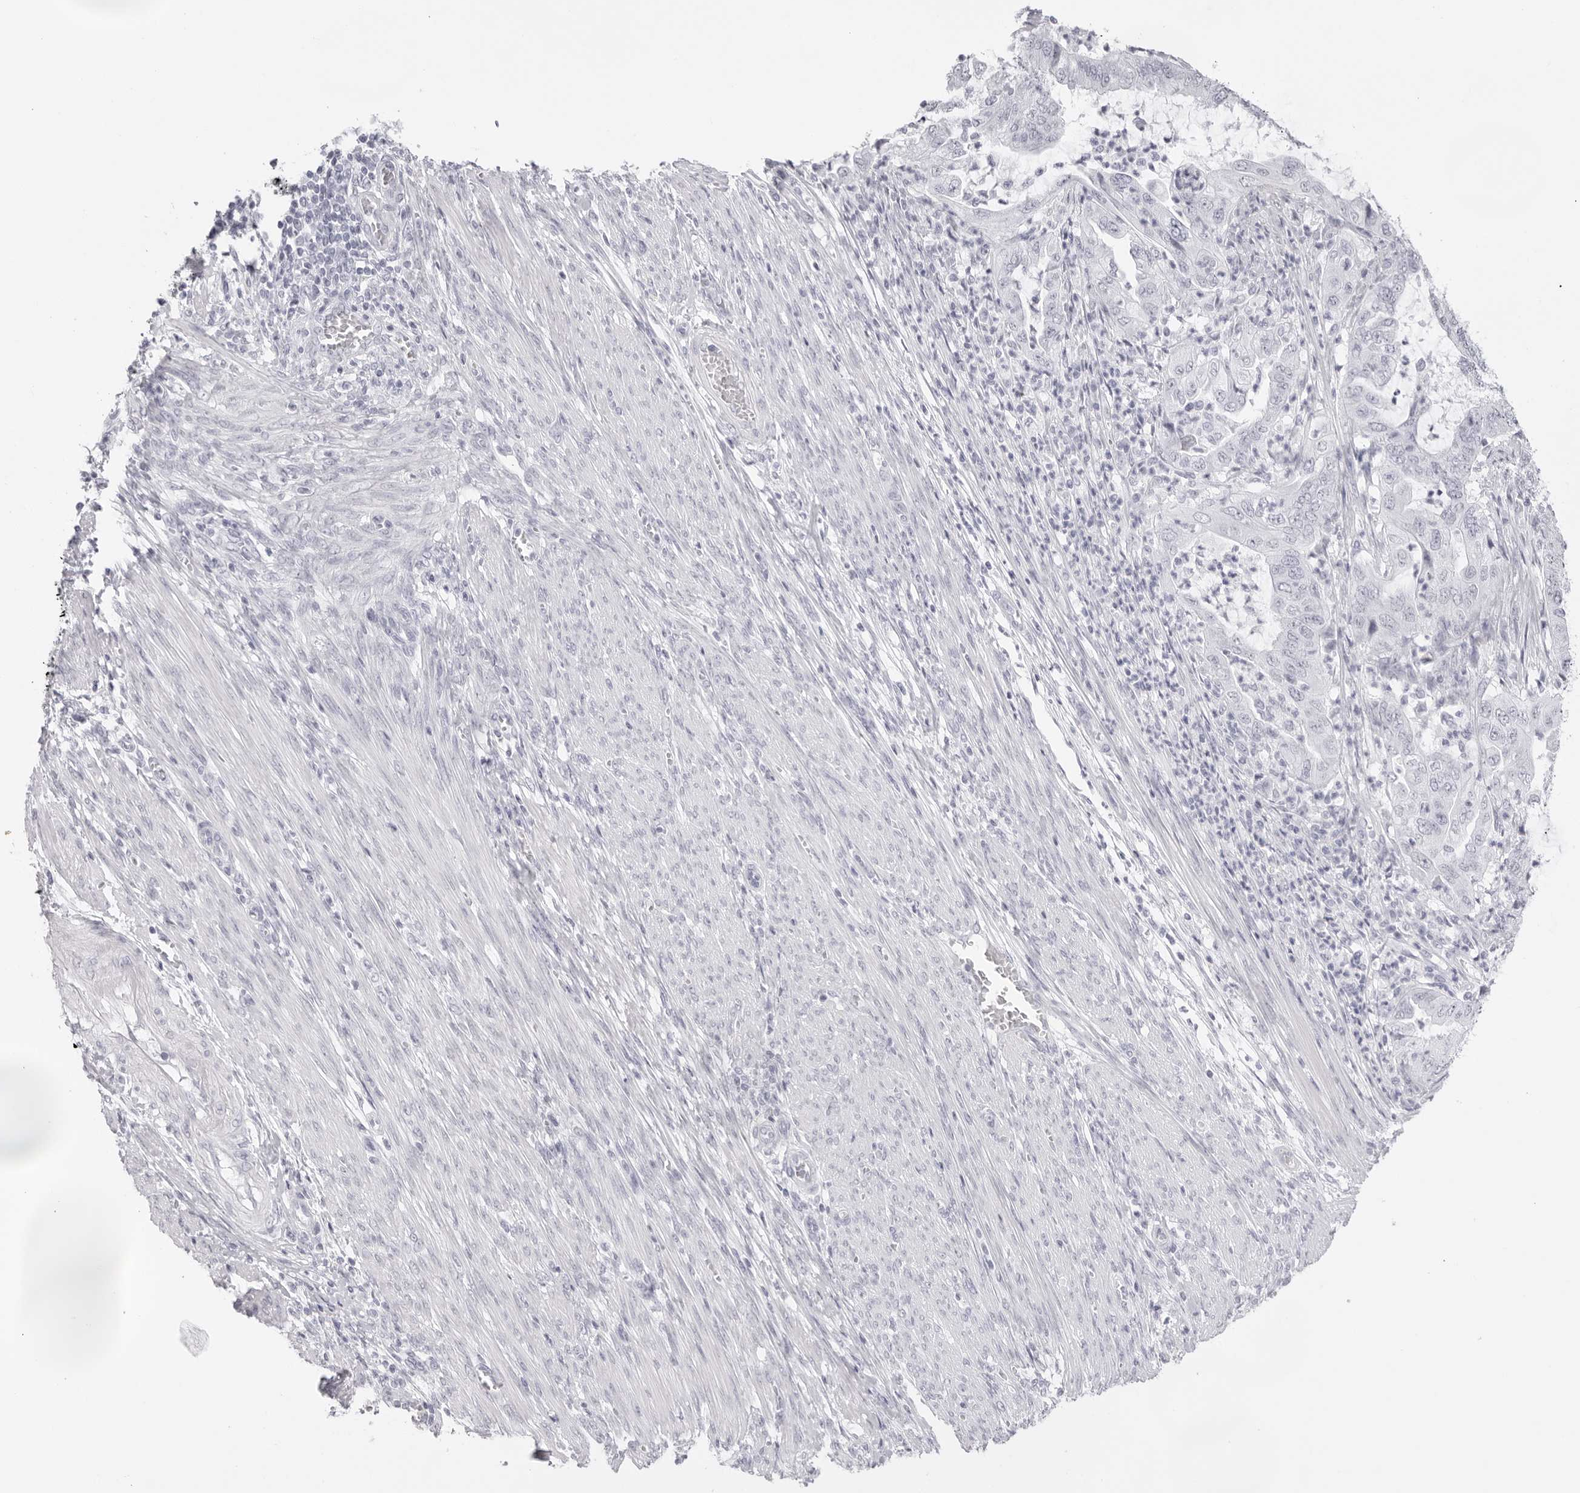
{"staining": {"intensity": "negative", "quantity": "none", "location": "none"}, "tissue": "endometrial cancer", "cell_type": "Tumor cells", "image_type": "cancer", "snomed": [{"axis": "morphology", "description": "Adenocarcinoma, NOS"}, {"axis": "topography", "description": "Endometrium"}], "caption": "Immunohistochemical staining of endometrial cancer (adenocarcinoma) shows no significant staining in tumor cells.", "gene": "KLK12", "patient": {"sex": "female", "age": 51}}